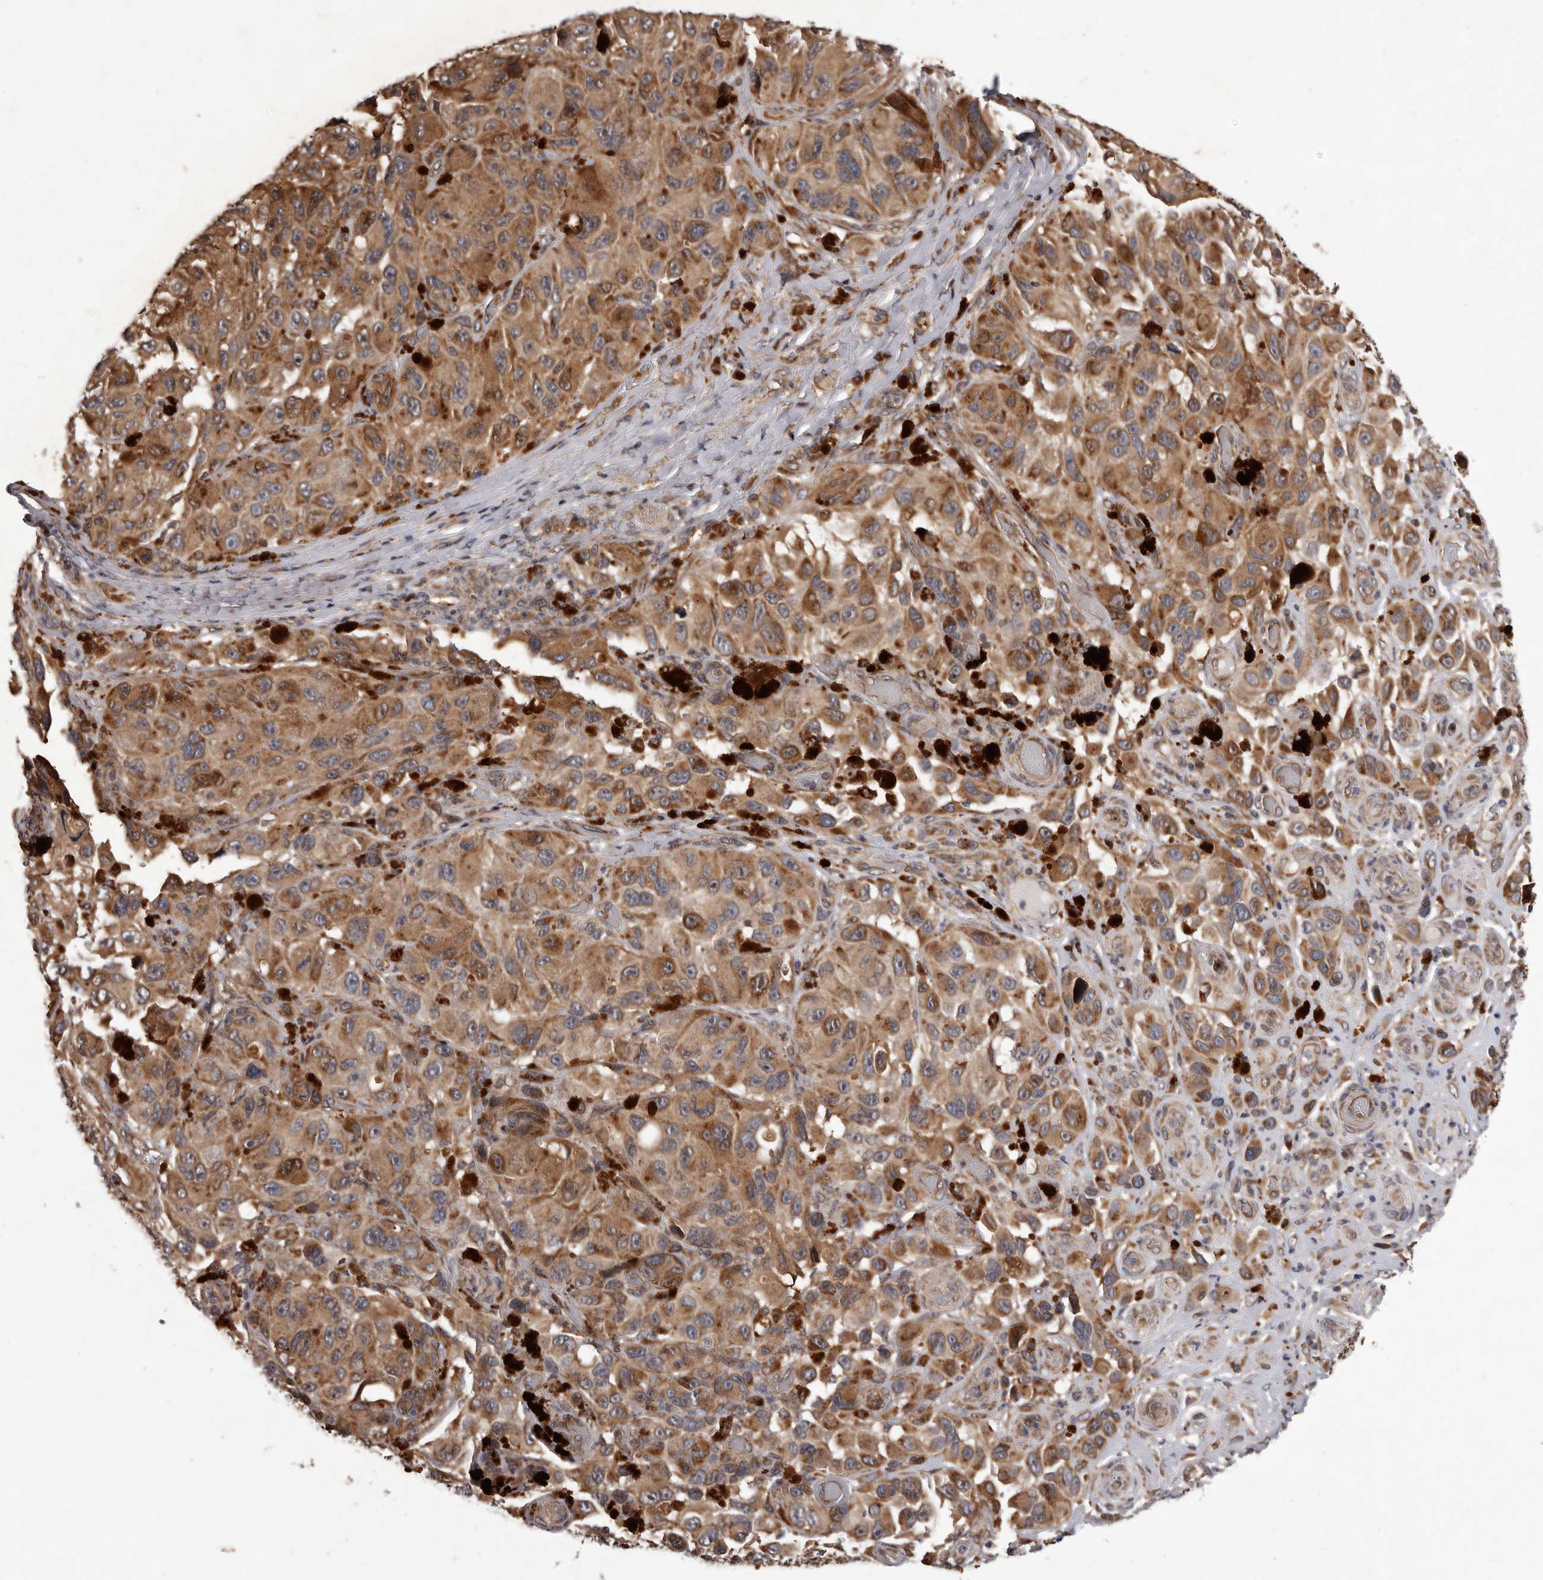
{"staining": {"intensity": "moderate", "quantity": ">75%", "location": "cytoplasmic/membranous"}, "tissue": "melanoma", "cell_type": "Tumor cells", "image_type": "cancer", "snomed": [{"axis": "morphology", "description": "Malignant melanoma, NOS"}, {"axis": "topography", "description": "Skin"}], "caption": "Protein expression by IHC reveals moderate cytoplasmic/membranous expression in approximately >75% of tumor cells in melanoma.", "gene": "GADD45B", "patient": {"sex": "female", "age": 73}}